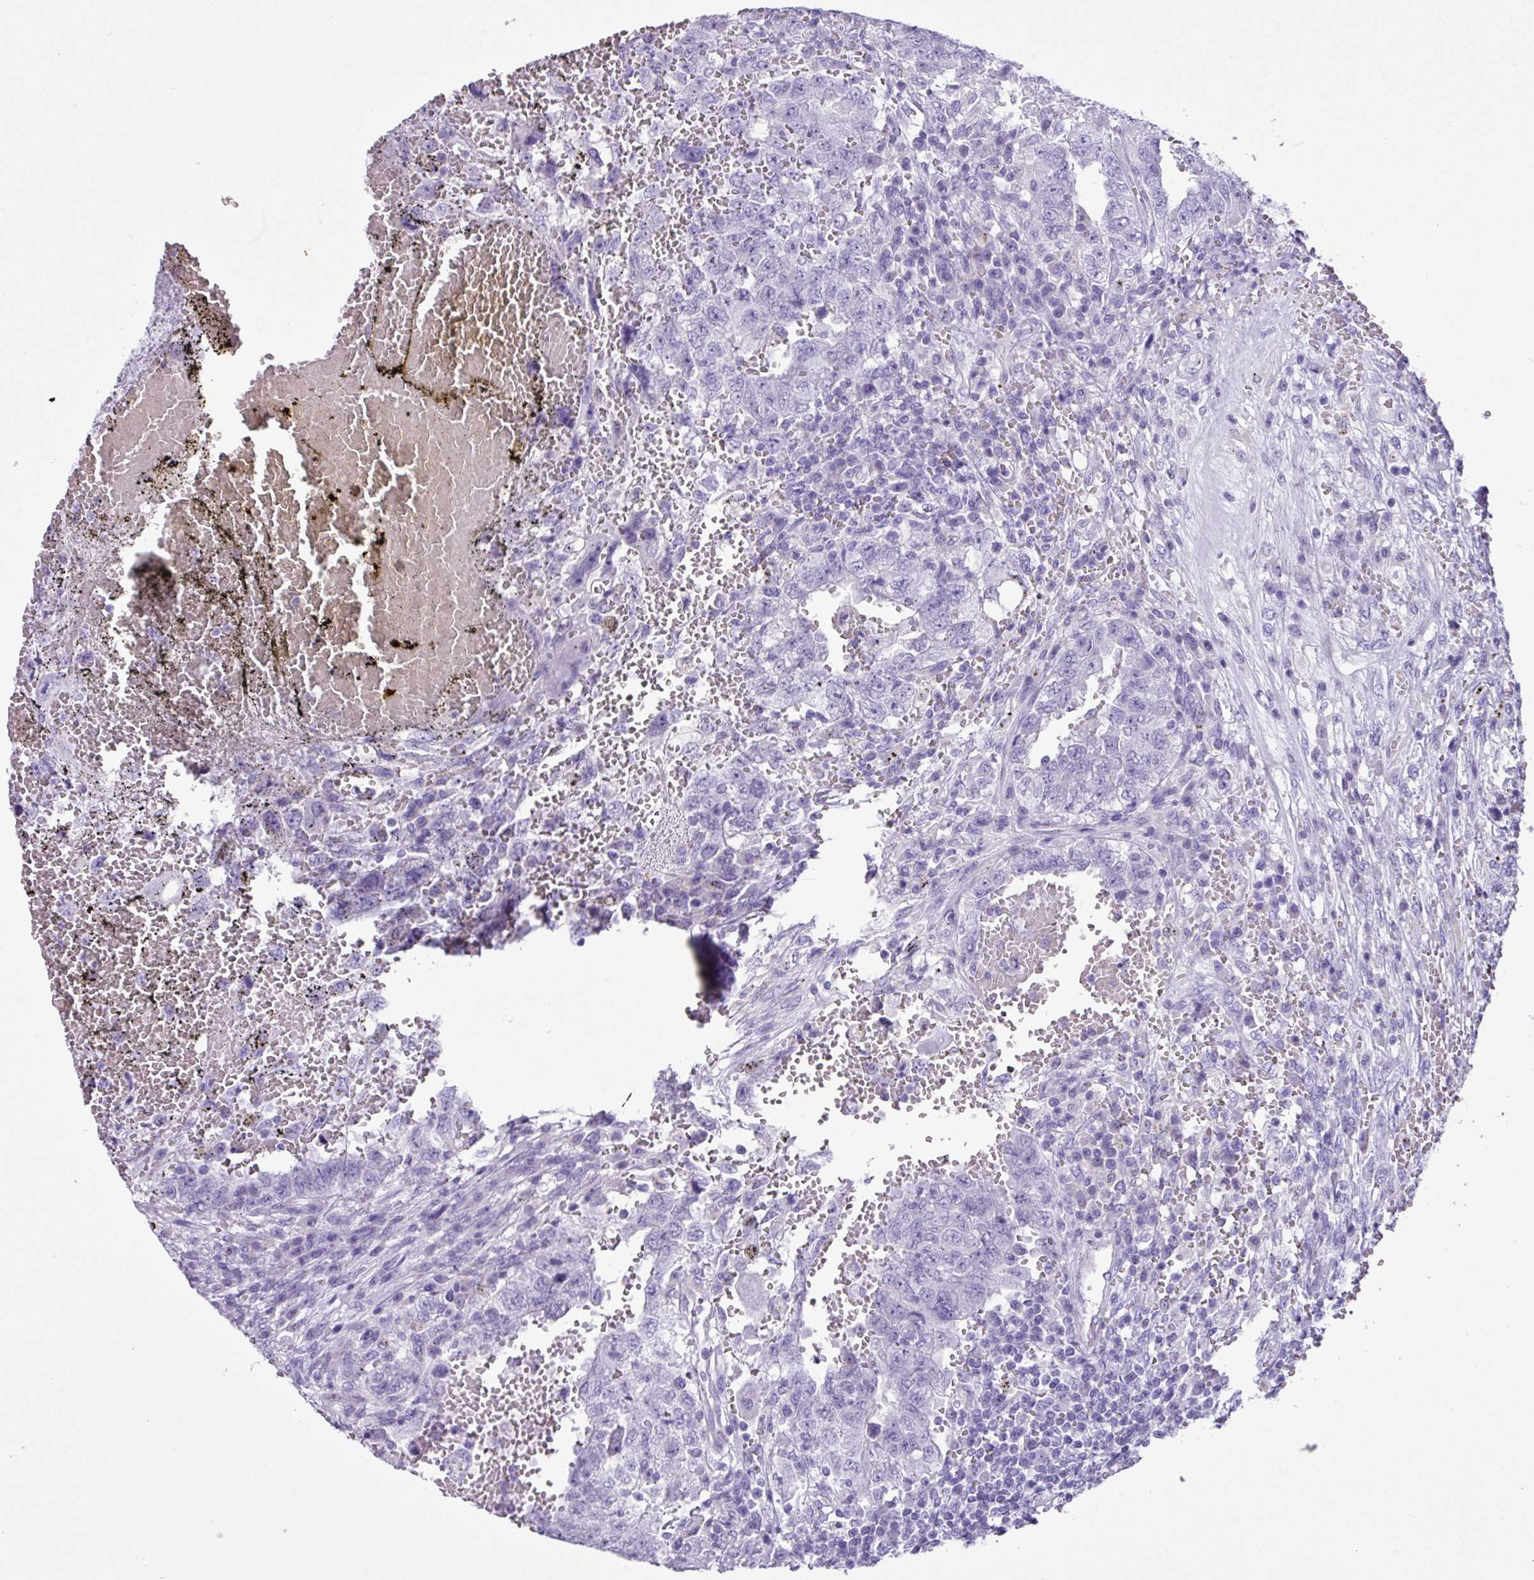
{"staining": {"intensity": "negative", "quantity": "none", "location": "none"}, "tissue": "testis cancer", "cell_type": "Tumor cells", "image_type": "cancer", "snomed": [{"axis": "morphology", "description": "Carcinoma, Embryonal, NOS"}, {"axis": "topography", "description": "Testis"}], "caption": "Testis embryonal carcinoma stained for a protein using IHC demonstrates no staining tumor cells.", "gene": "AGO3", "patient": {"sex": "male", "age": 26}}